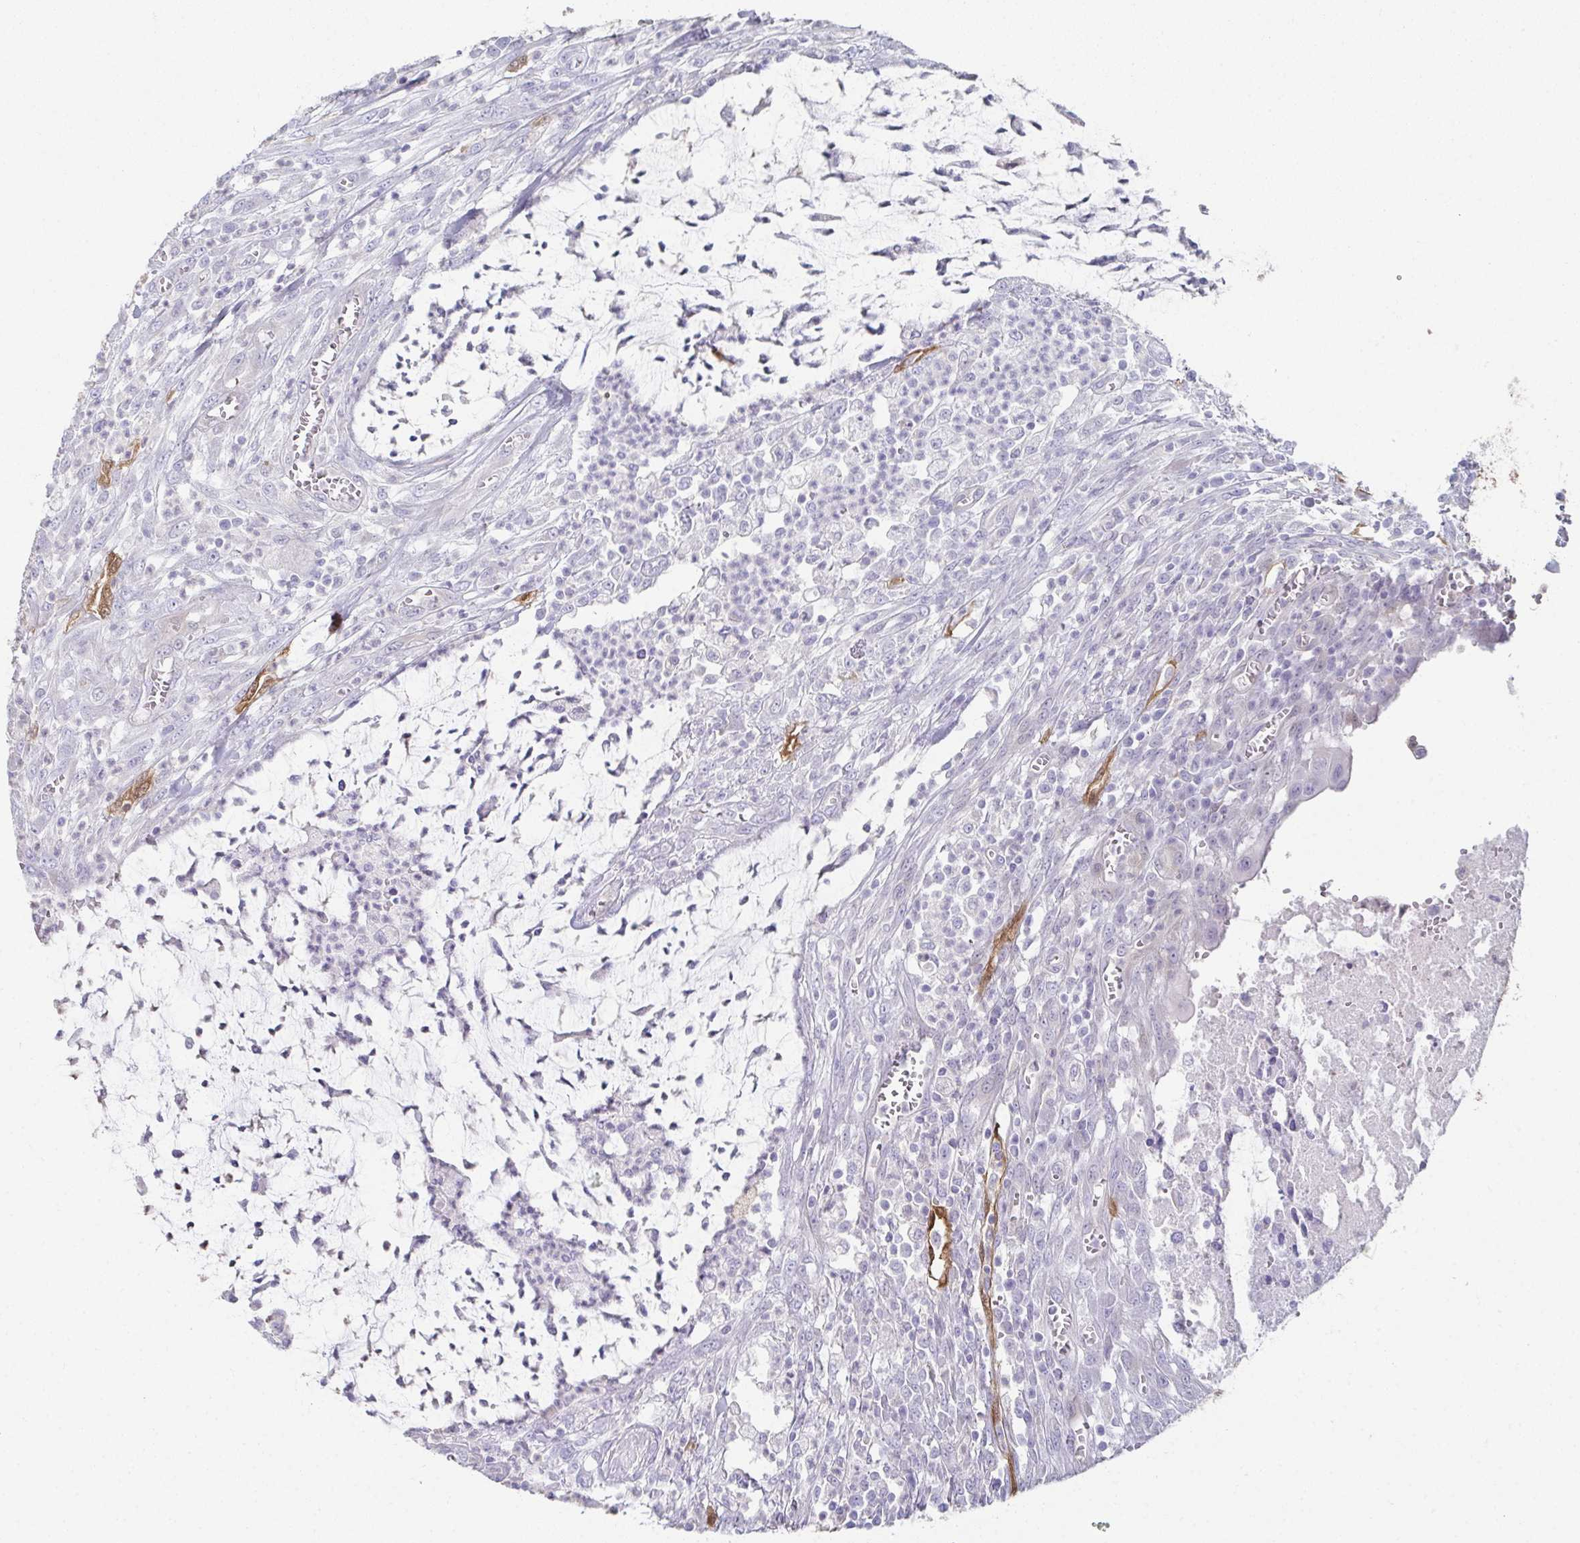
{"staining": {"intensity": "negative", "quantity": "none", "location": "none"}, "tissue": "colorectal cancer", "cell_type": "Tumor cells", "image_type": "cancer", "snomed": [{"axis": "morphology", "description": "Adenocarcinoma, NOS"}, {"axis": "topography", "description": "Colon"}], "caption": "Tumor cells are negative for protein expression in human colorectal cancer.", "gene": "RBP1", "patient": {"sex": "male", "age": 65}}